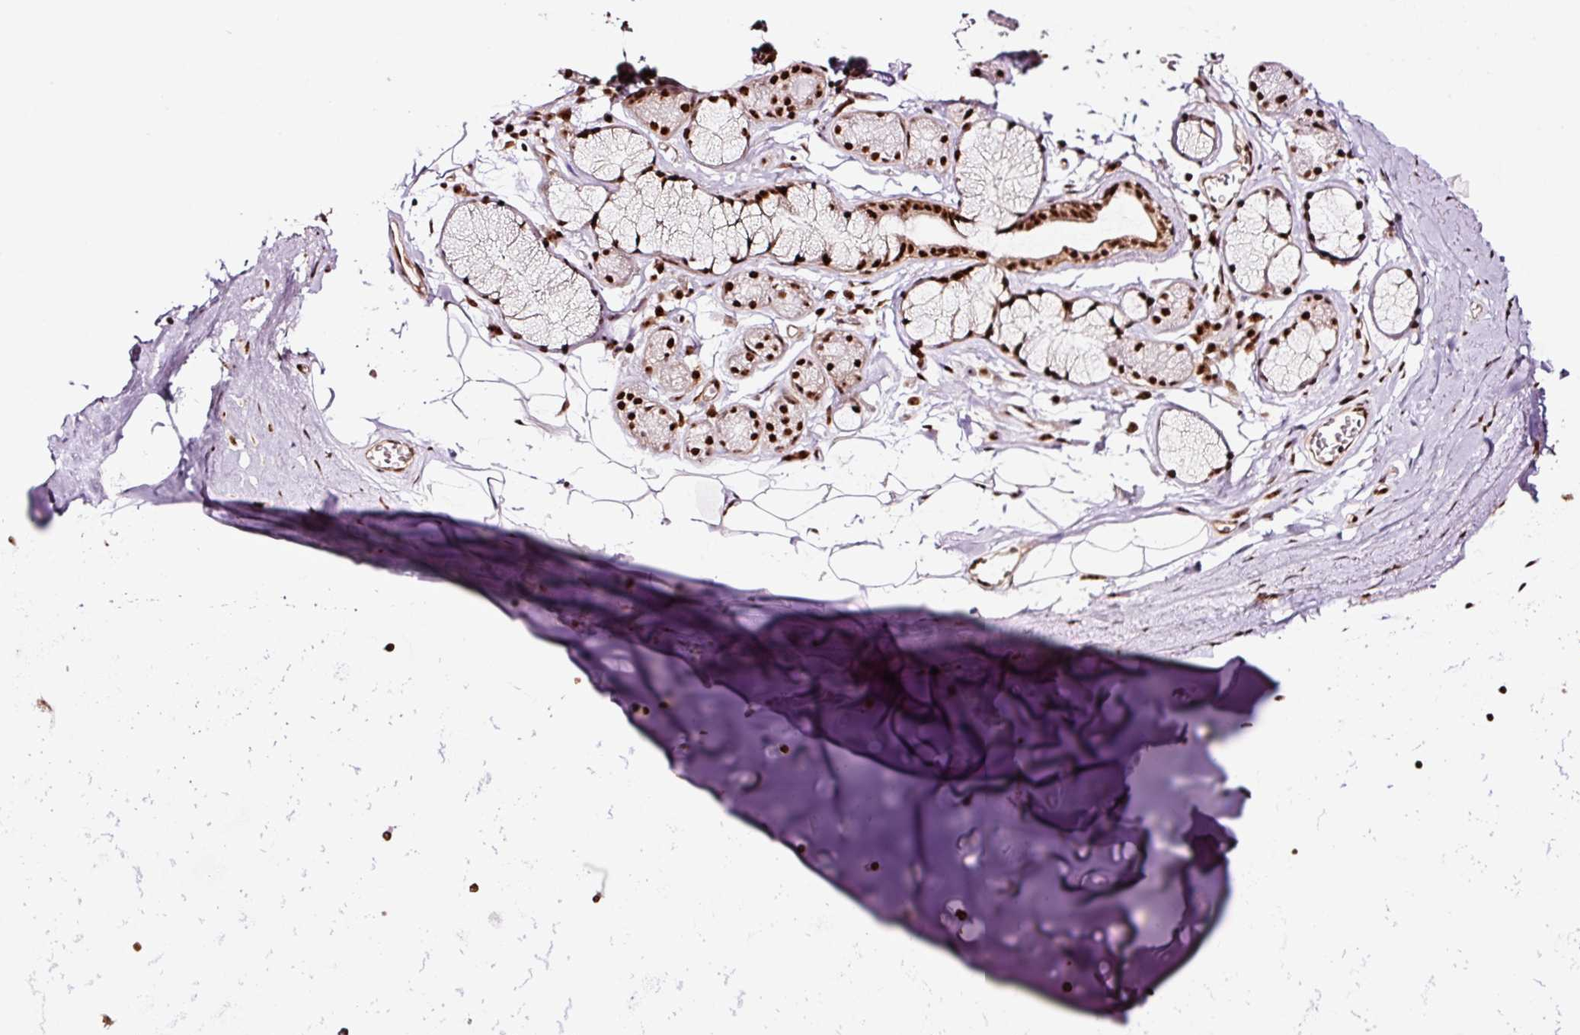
{"staining": {"intensity": "strong", "quantity": "<25%", "location": "nuclear"}, "tissue": "adipose tissue", "cell_type": "Adipocytes", "image_type": "normal", "snomed": [{"axis": "morphology", "description": "Normal tissue, NOS"}, {"axis": "topography", "description": "Cartilage tissue"}, {"axis": "topography", "description": "Bronchus"}, {"axis": "topography", "description": "Peripheral nerve tissue"}], "caption": "Immunohistochemistry (IHC) of benign adipose tissue demonstrates medium levels of strong nuclear expression in approximately <25% of adipocytes. (IHC, brightfield microscopy, high magnification).", "gene": "GNL3", "patient": {"sex": "female", "age": 59}}